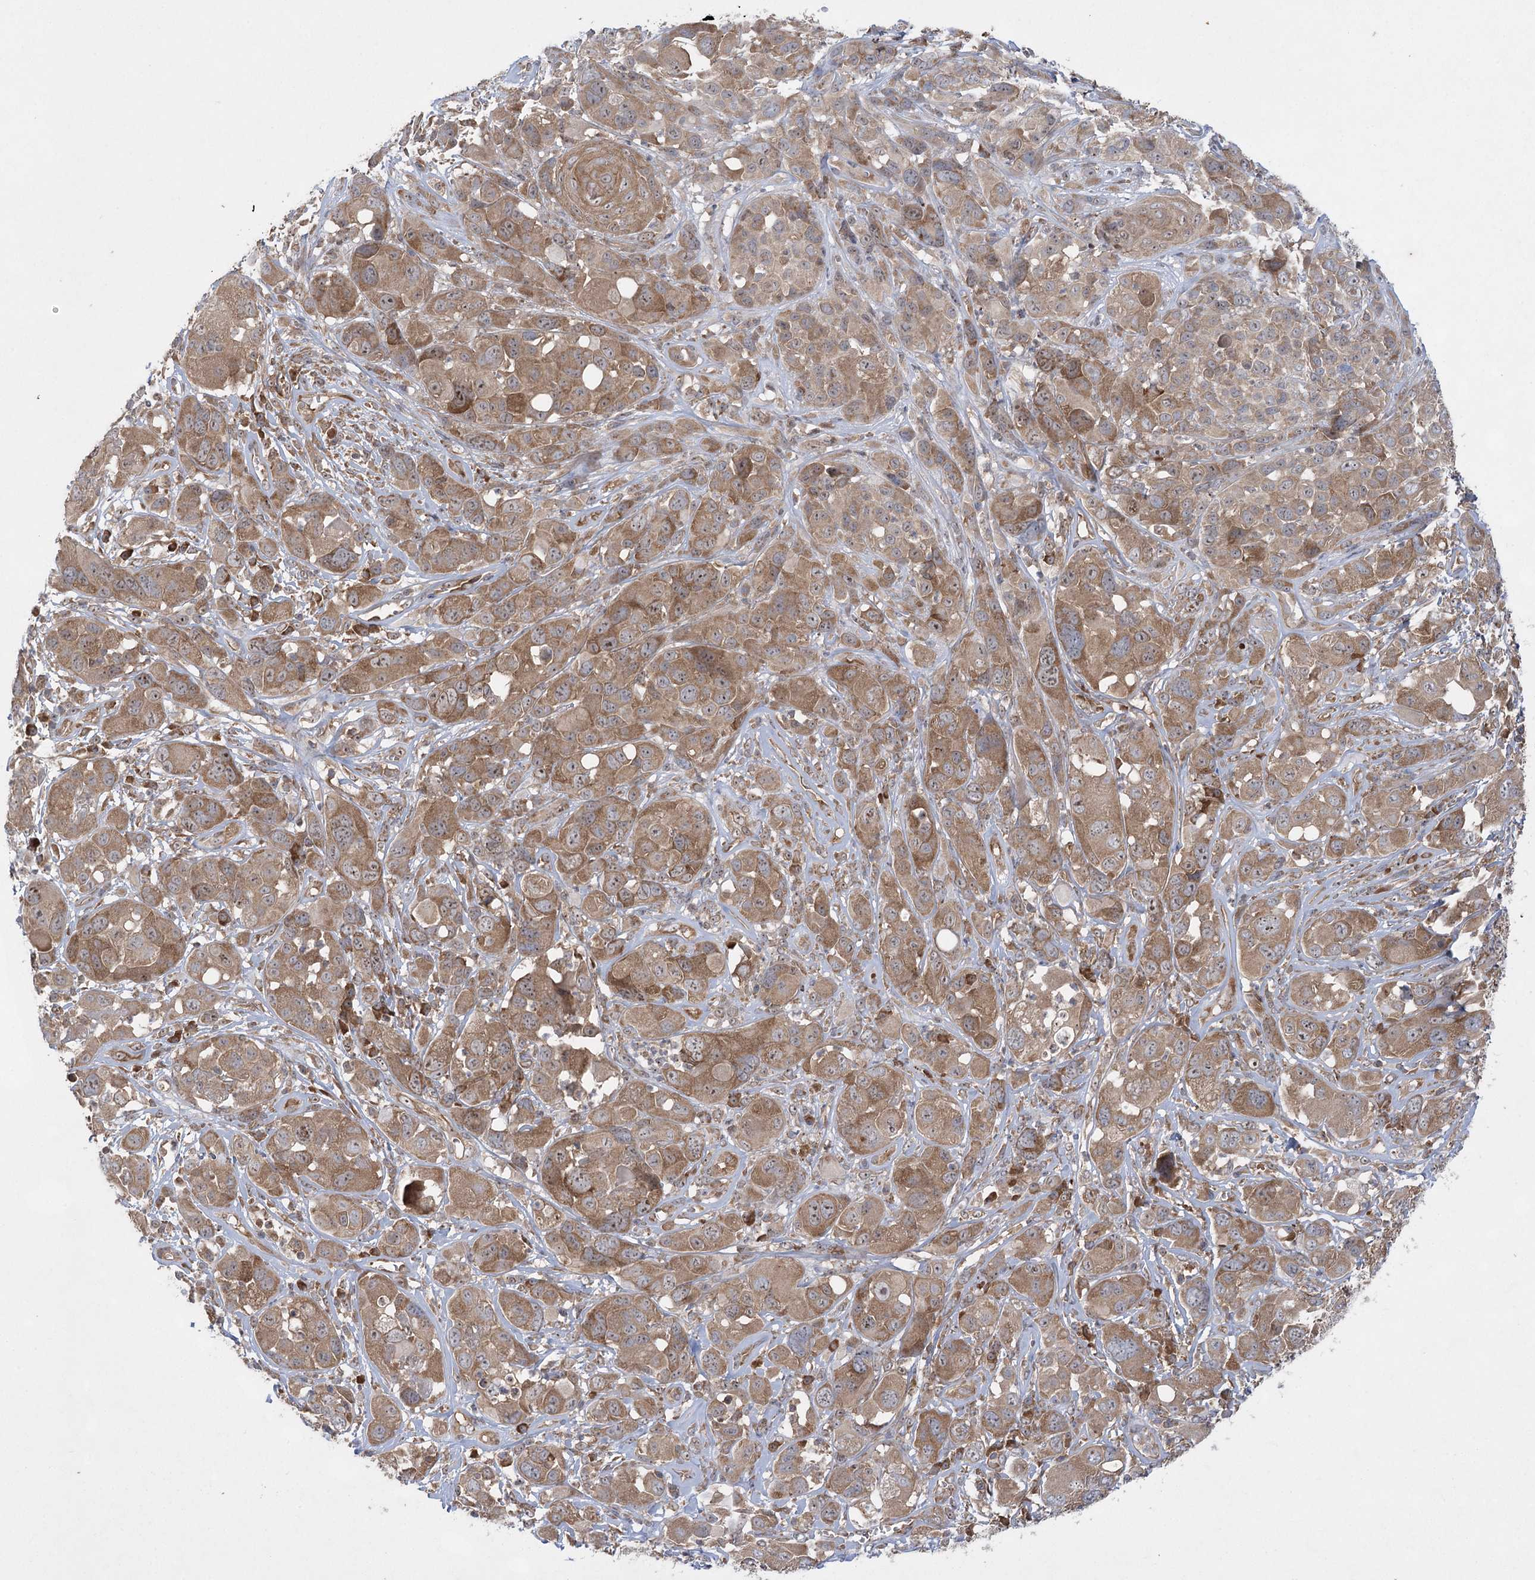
{"staining": {"intensity": "moderate", "quantity": ">75%", "location": "cytoplasmic/membranous"}, "tissue": "melanoma", "cell_type": "Tumor cells", "image_type": "cancer", "snomed": [{"axis": "morphology", "description": "Malignant melanoma, NOS"}, {"axis": "topography", "description": "Skin of trunk"}], "caption": "Immunohistochemical staining of human melanoma shows moderate cytoplasmic/membranous protein positivity in approximately >75% of tumor cells. (brown staining indicates protein expression, while blue staining denotes nuclei).", "gene": "EIF3A", "patient": {"sex": "male", "age": 71}}